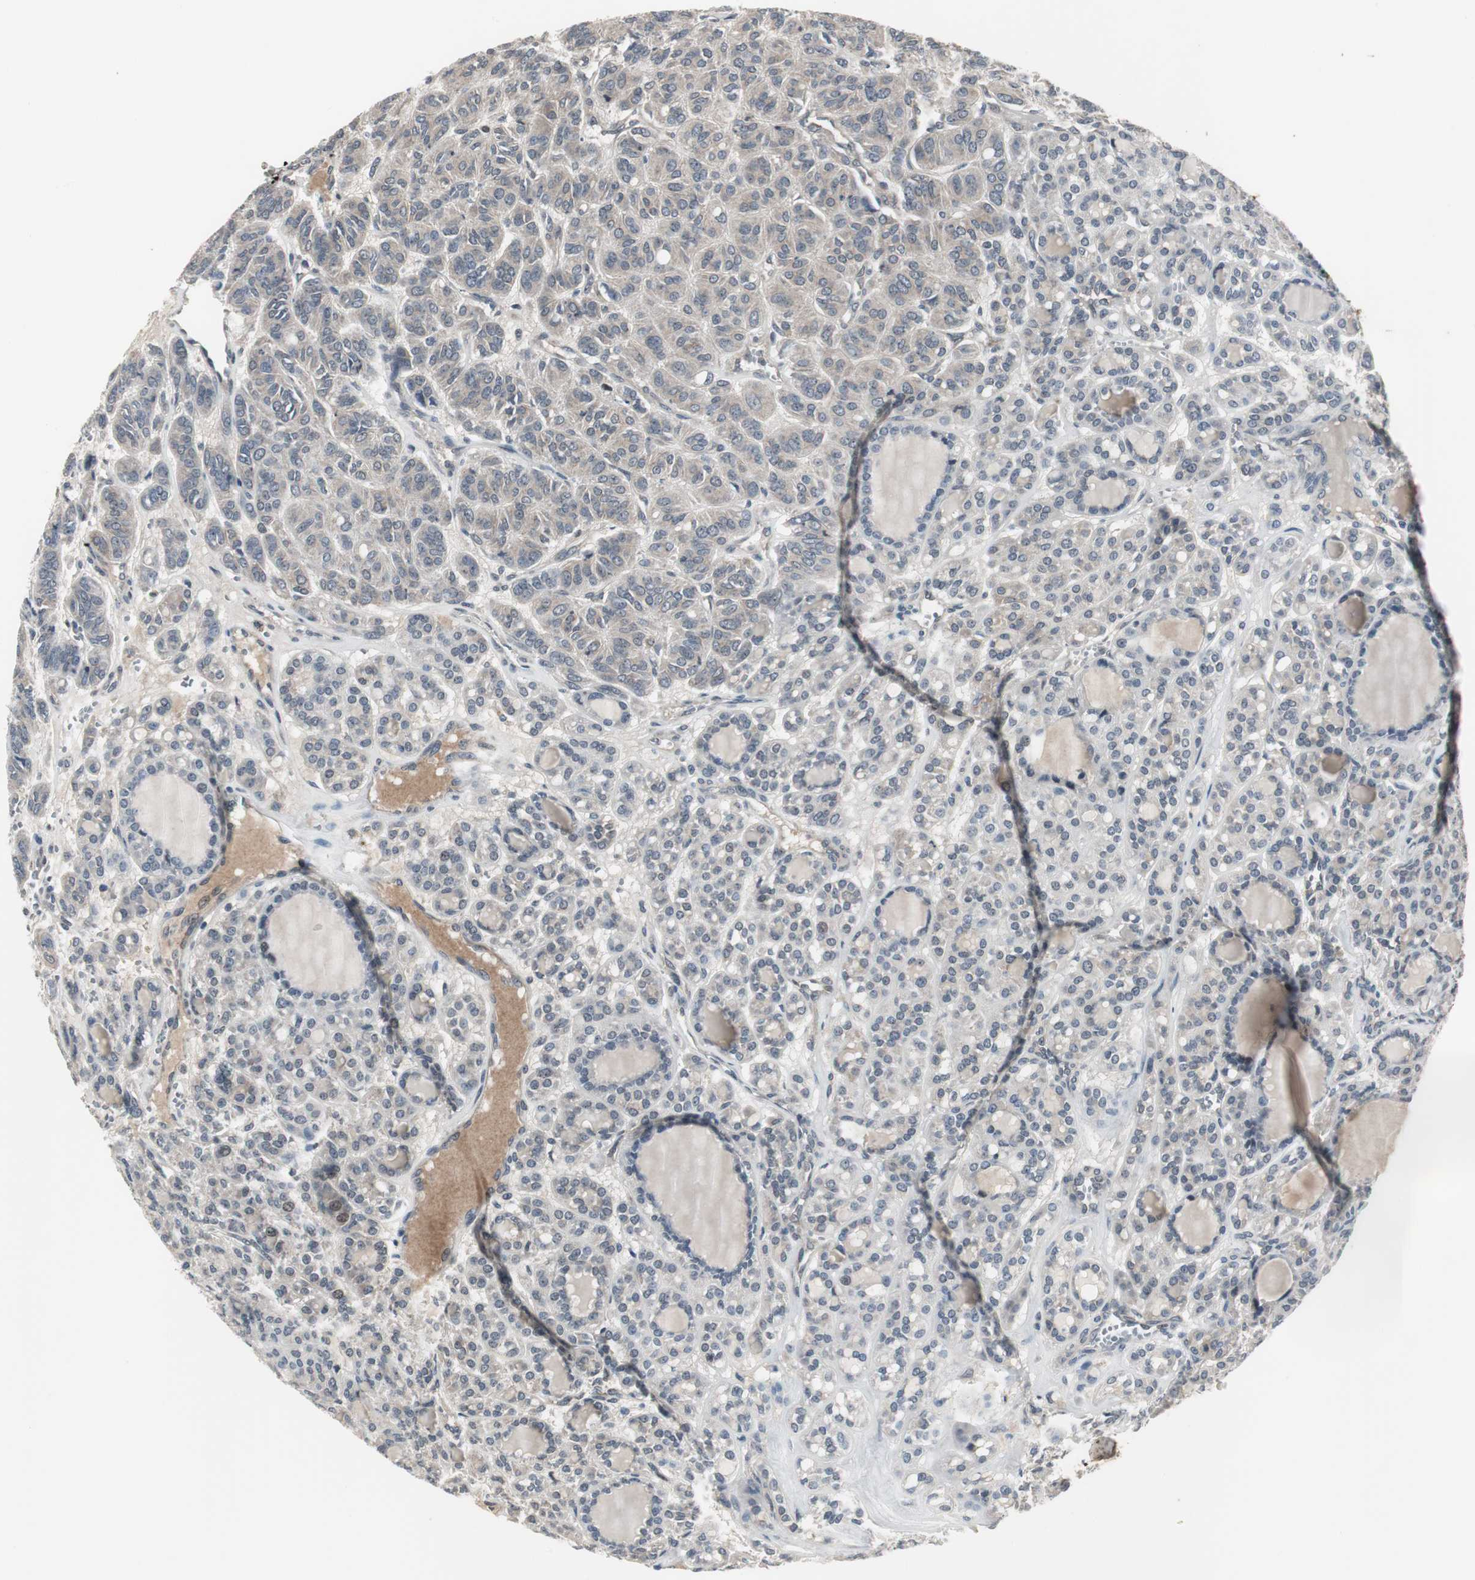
{"staining": {"intensity": "weak", "quantity": ">75%", "location": "cytoplasmic/membranous"}, "tissue": "thyroid cancer", "cell_type": "Tumor cells", "image_type": "cancer", "snomed": [{"axis": "morphology", "description": "Follicular adenoma carcinoma, NOS"}, {"axis": "topography", "description": "Thyroid gland"}], "caption": "IHC photomicrograph of neoplastic tissue: thyroid cancer stained using immunohistochemistry displays low levels of weak protein expression localized specifically in the cytoplasmic/membranous of tumor cells, appearing as a cytoplasmic/membranous brown color.", "gene": "ZMPSTE24", "patient": {"sex": "female", "age": 71}}